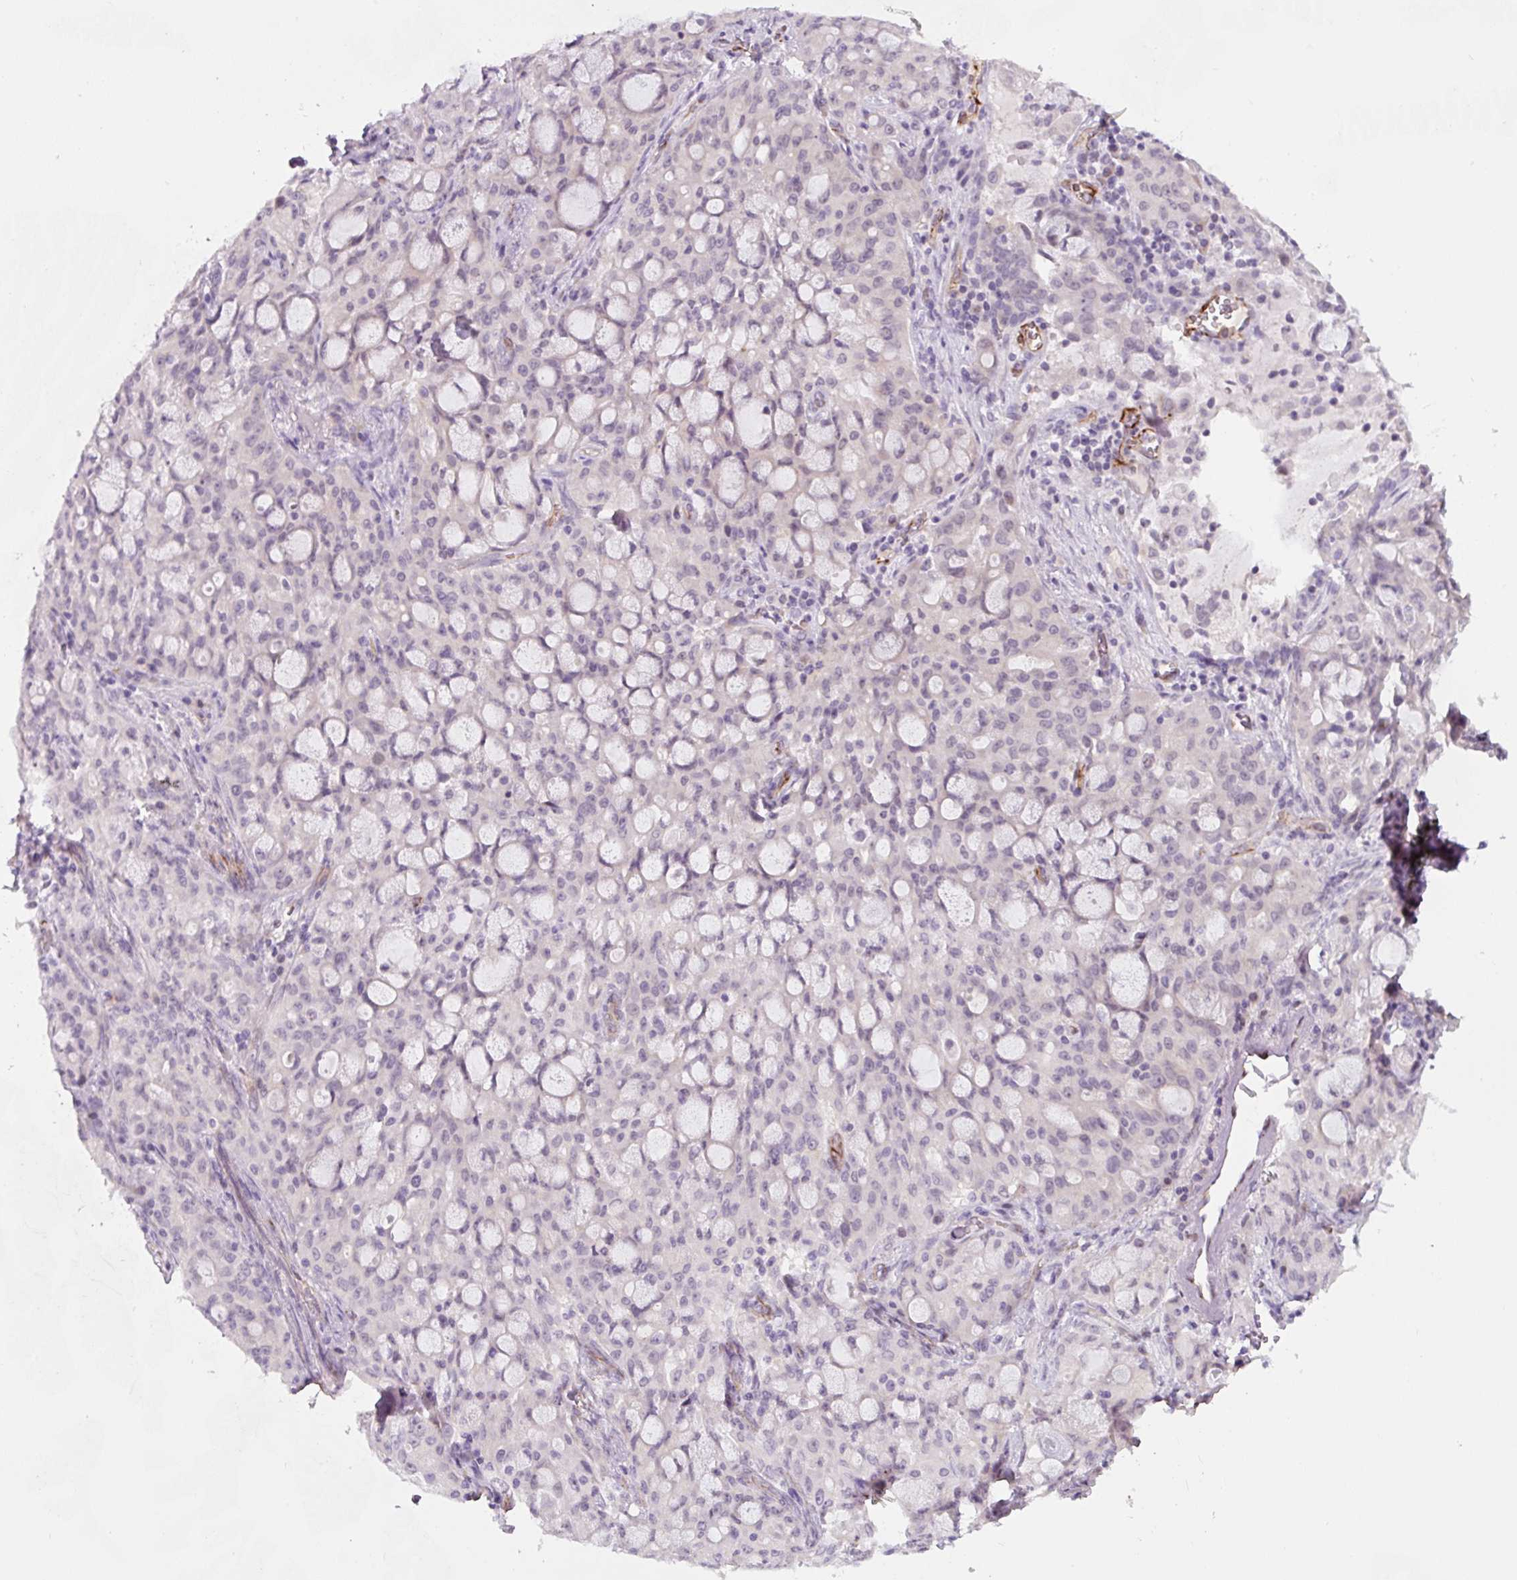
{"staining": {"intensity": "negative", "quantity": "none", "location": "none"}, "tissue": "lung cancer", "cell_type": "Tumor cells", "image_type": "cancer", "snomed": [{"axis": "morphology", "description": "Adenocarcinoma, NOS"}, {"axis": "topography", "description": "Lung"}], "caption": "An IHC image of lung adenocarcinoma is shown. There is no staining in tumor cells of lung adenocarcinoma.", "gene": "CCL25", "patient": {"sex": "female", "age": 44}}